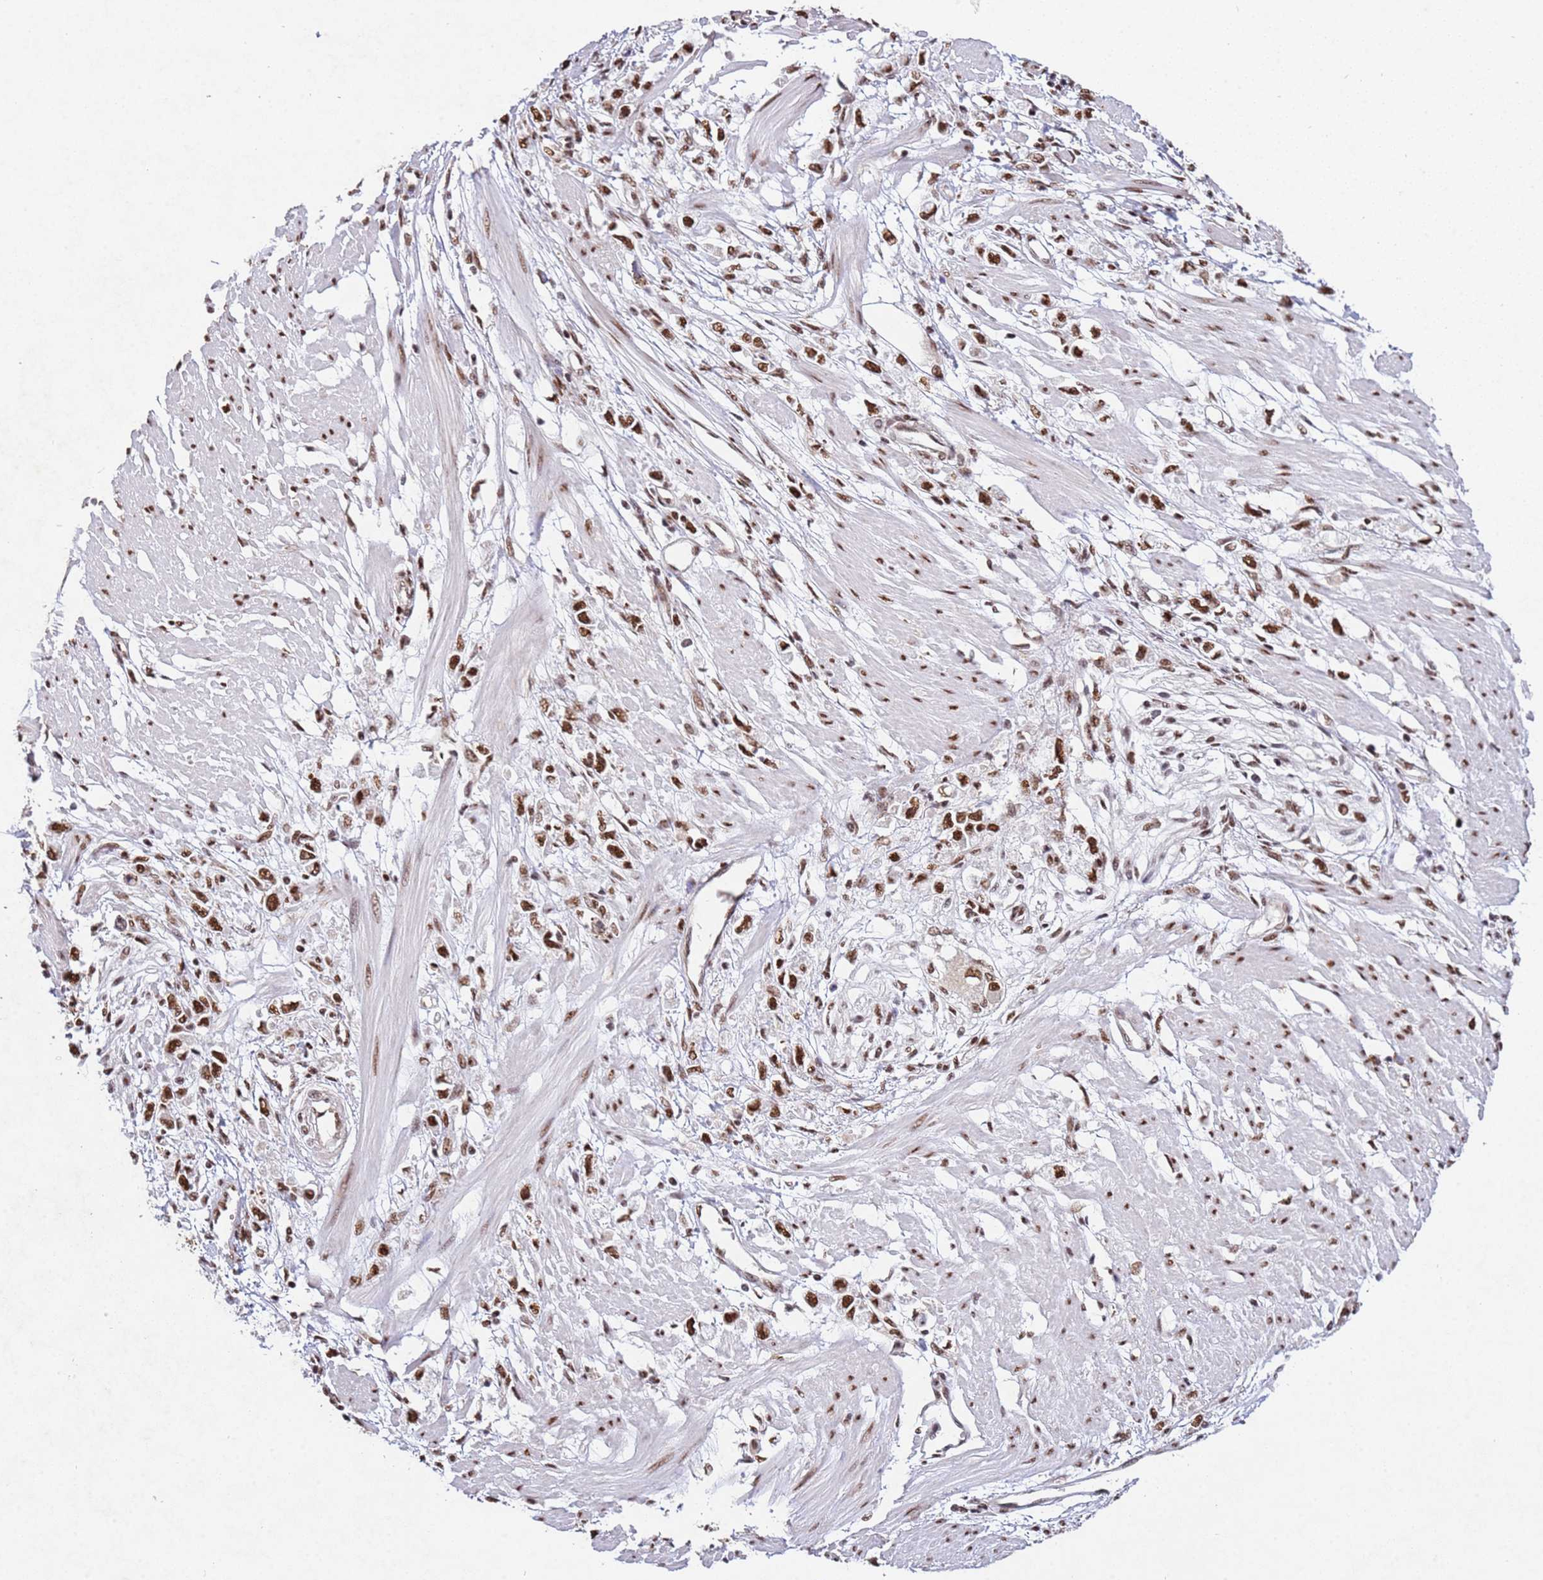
{"staining": {"intensity": "moderate", "quantity": ">75%", "location": "nuclear"}, "tissue": "stomach cancer", "cell_type": "Tumor cells", "image_type": "cancer", "snomed": [{"axis": "morphology", "description": "Adenocarcinoma, NOS"}, {"axis": "topography", "description": "Stomach"}], "caption": "A histopathology image of human stomach cancer stained for a protein exhibits moderate nuclear brown staining in tumor cells.", "gene": "ESF1", "patient": {"sex": "female", "age": 59}}